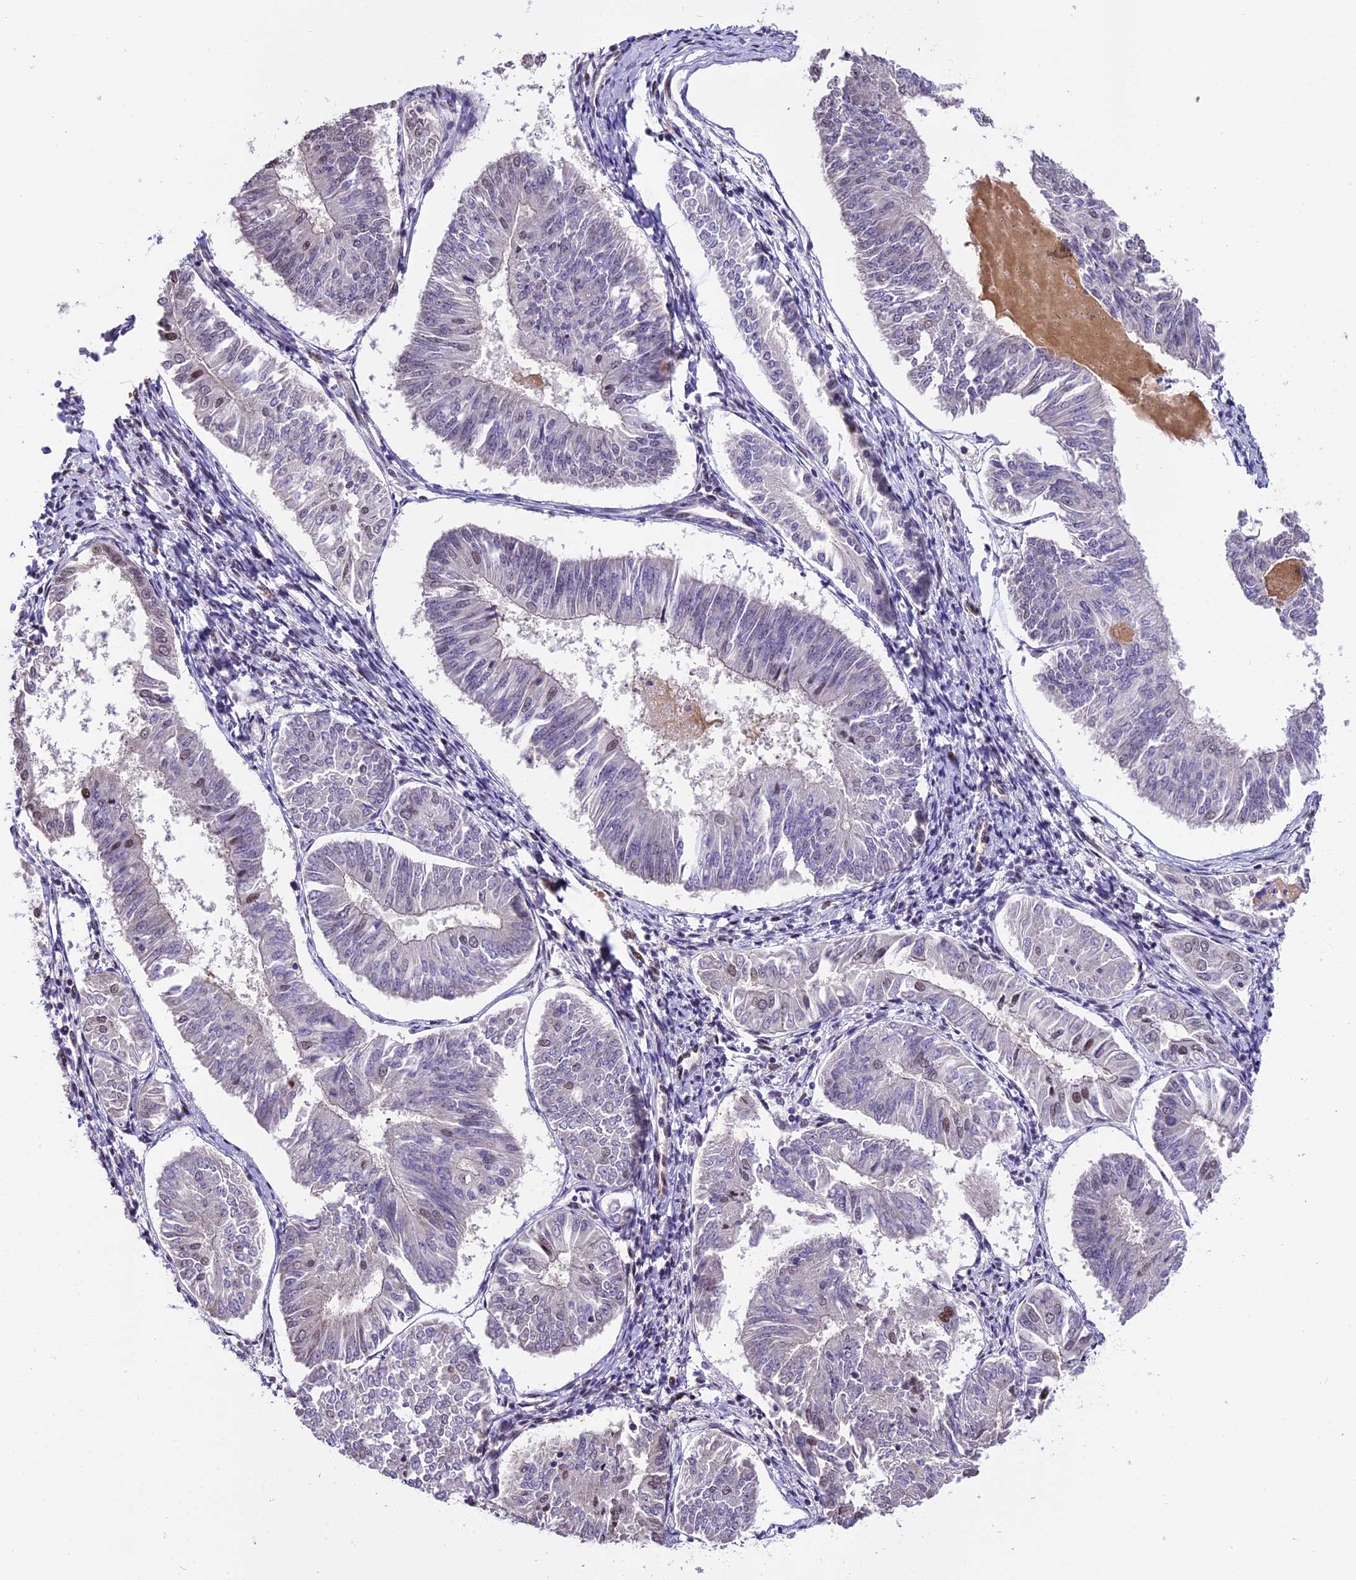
{"staining": {"intensity": "weak", "quantity": "<25%", "location": "nuclear"}, "tissue": "endometrial cancer", "cell_type": "Tumor cells", "image_type": "cancer", "snomed": [{"axis": "morphology", "description": "Adenocarcinoma, NOS"}, {"axis": "topography", "description": "Endometrium"}], "caption": "High magnification brightfield microscopy of endometrial cancer stained with DAB (3,3'-diaminobenzidine) (brown) and counterstained with hematoxylin (blue): tumor cells show no significant staining. (Stains: DAB (3,3'-diaminobenzidine) immunohistochemistry with hematoxylin counter stain, Microscopy: brightfield microscopy at high magnification).", "gene": "POLR3E", "patient": {"sex": "female", "age": 58}}